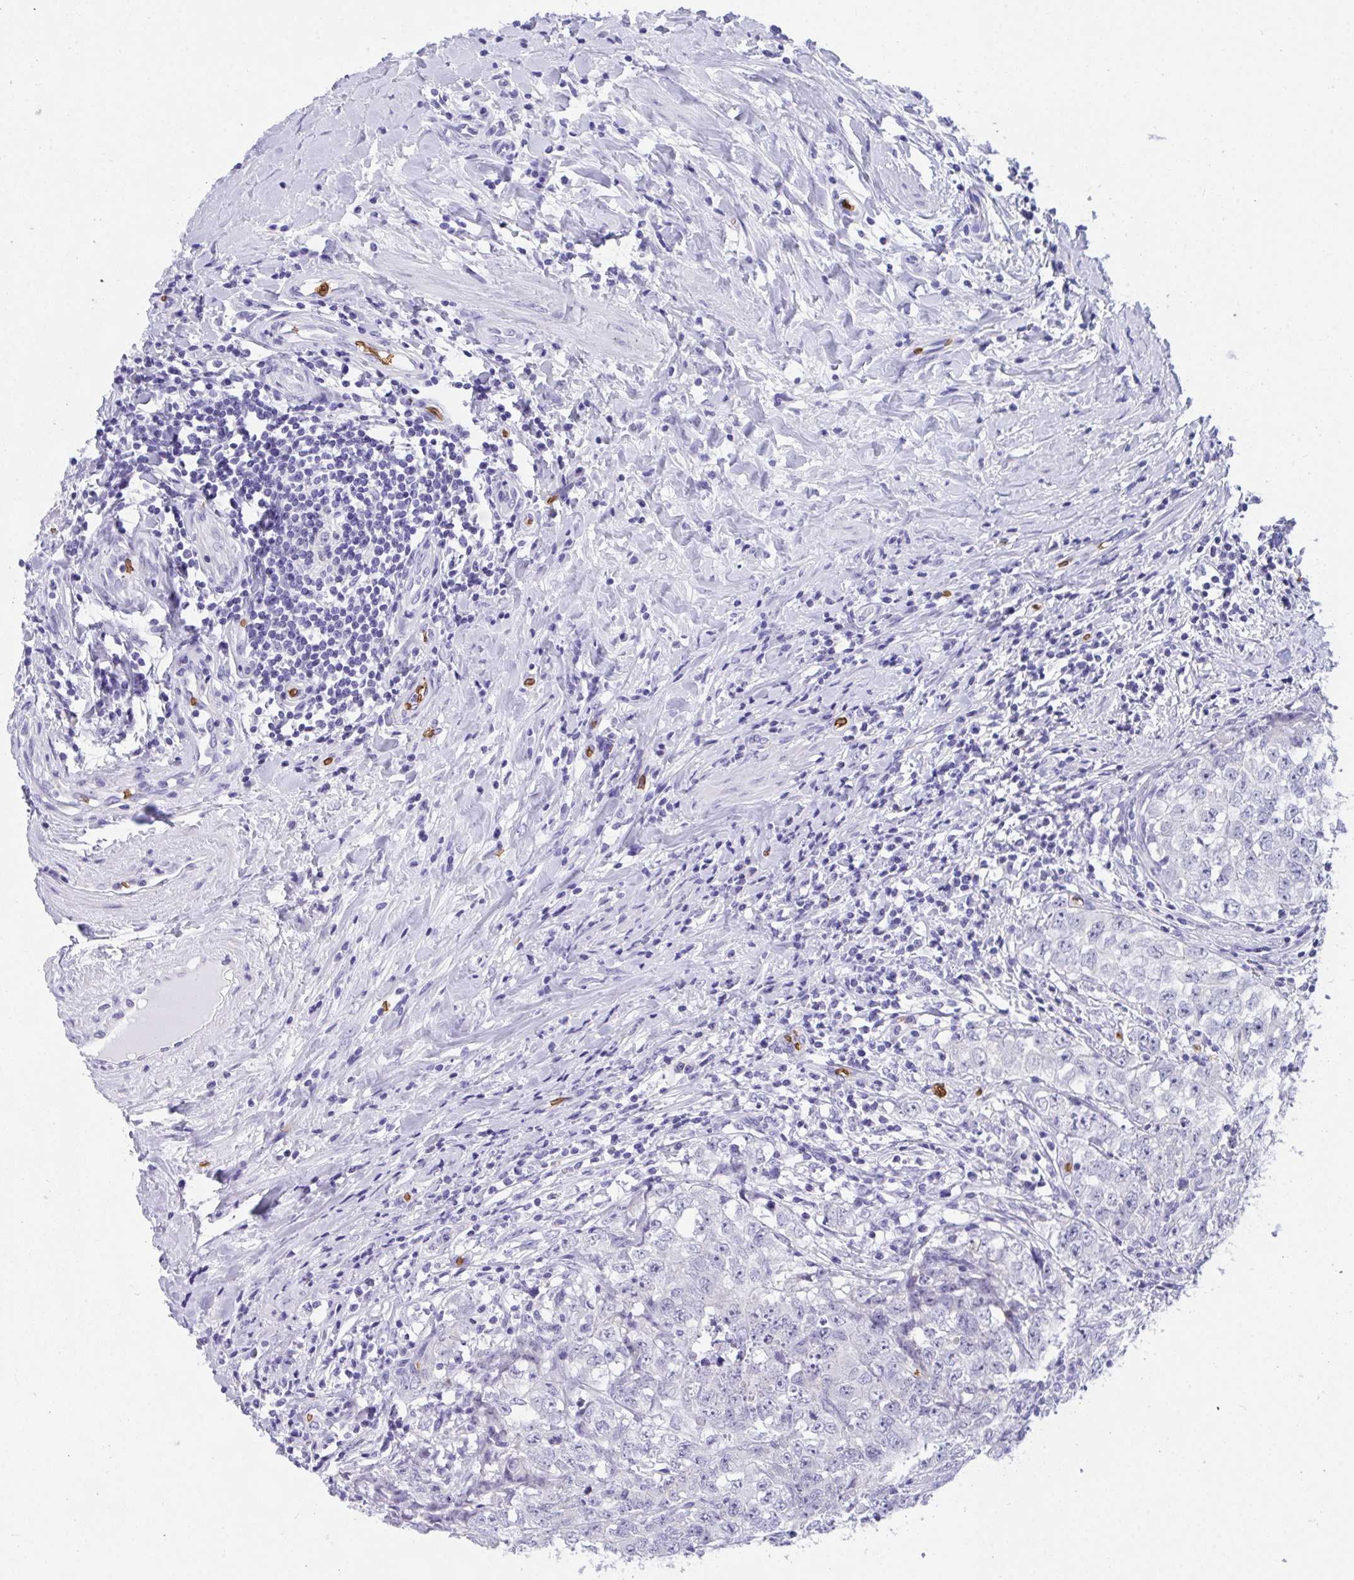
{"staining": {"intensity": "negative", "quantity": "none", "location": "none"}, "tissue": "testis cancer", "cell_type": "Tumor cells", "image_type": "cancer", "snomed": [{"axis": "morphology", "description": "Seminoma, NOS"}, {"axis": "morphology", "description": "Carcinoma, Embryonal, NOS"}, {"axis": "topography", "description": "Testis"}], "caption": "High power microscopy image of an immunohistochemistry (IHC) photomicrograph of embryonal carcinoma (testis), revealing no significant staining in tumor cells.", "gene": "ANK1", "patient": {"sex": "male", "age": 43}}